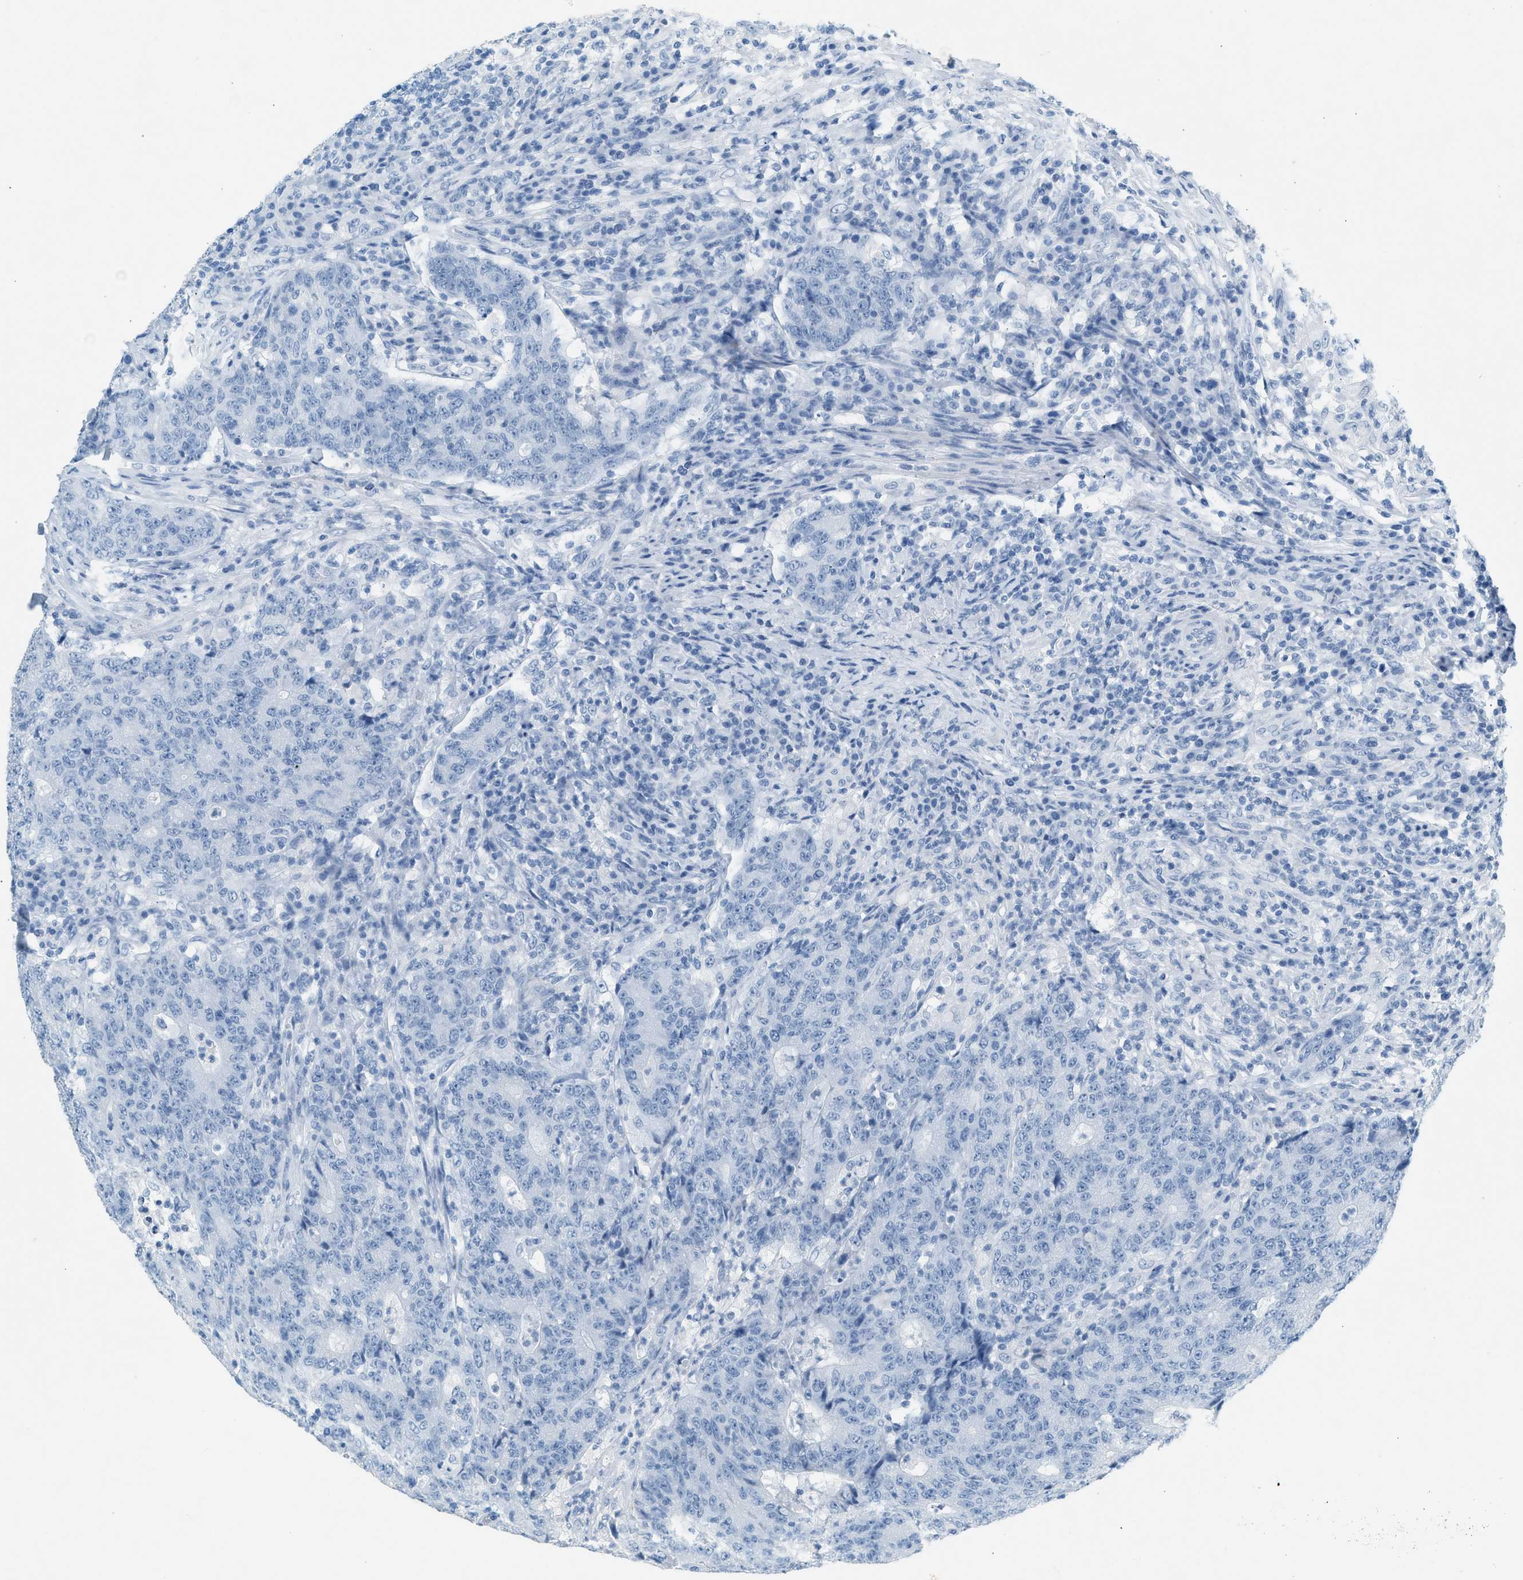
{"staining": {"intensity": "negative", "quantity": "none", "location": "none"}, "tissue": "colorectal cancer", "cell_type": "Tumor cells", "image_type": "cancer", "snomed": [{"axis": "morphology", "description": "Normal tissue, NOS"}, {"axis": "morphology", "description": "Adenocarcinoma, NOS"}, {"axis": "topography", "description": "Colon"}], "caption": "Human colorectal cancer (adenocarcinoma) stained for a protein using immunohistochemistry exhibits no staining in tumor cells.", "gene": "HHATL", "patient": {"sex": "female", "age": 75}}